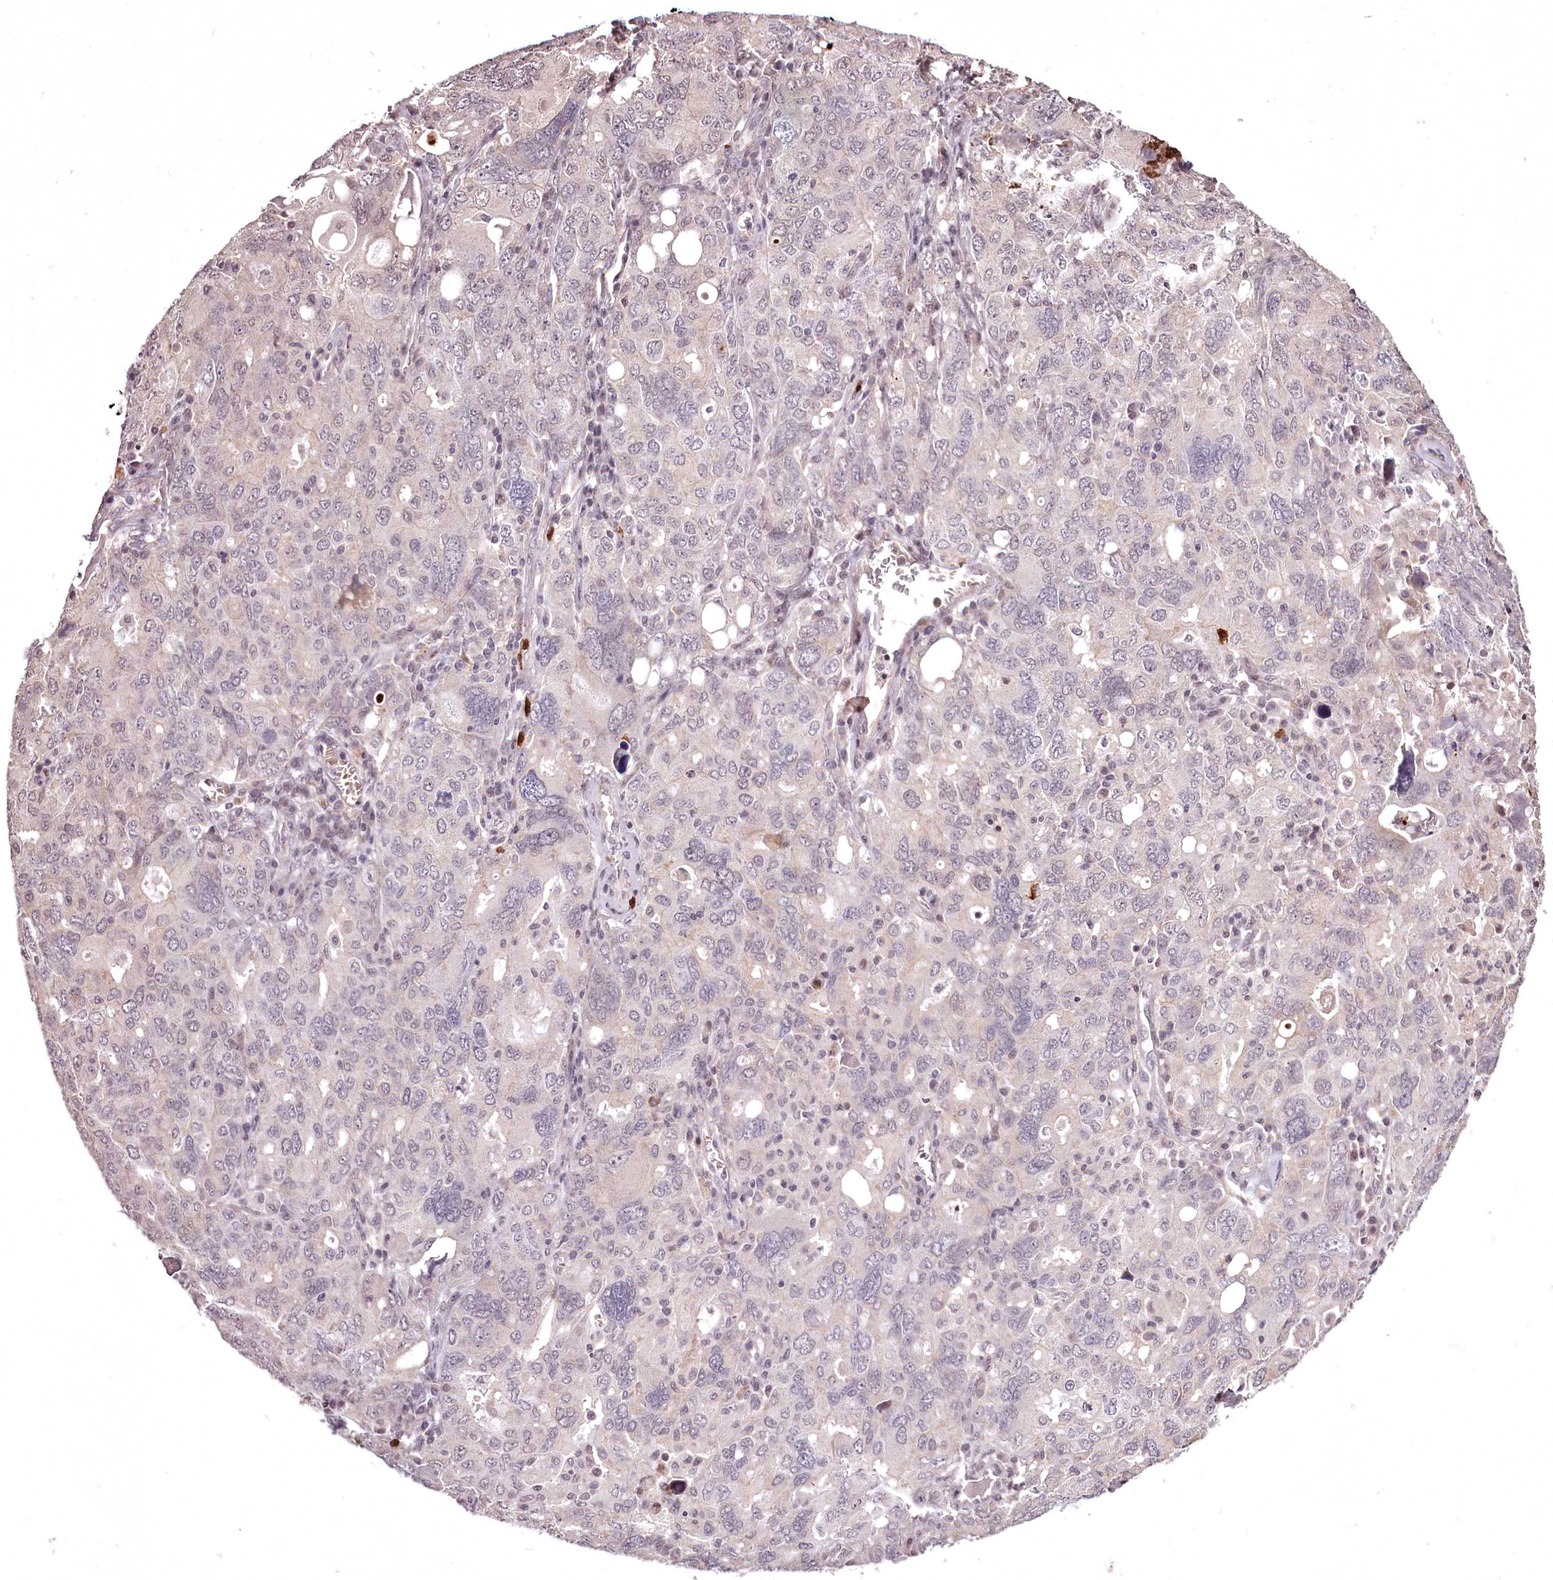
{"staining": {"intensity": "negative", "quantity": "none", "location": "none"}, "tissue": "ovarian cancer", "cell_type": "Tumor cells", "image_type": "cancer", "snomed": [{"axis": "morphology", "description": "Carcinoma, endometroid"}, {"axis": "topography", "description": "Ovary"}], "caption": "IHC of ovarian cancer (endometroid carcinoma) demonstrates no staining in tumor cells.", "gene": "ADRA1D", "patient": {"sex": "female", "age": 62}}